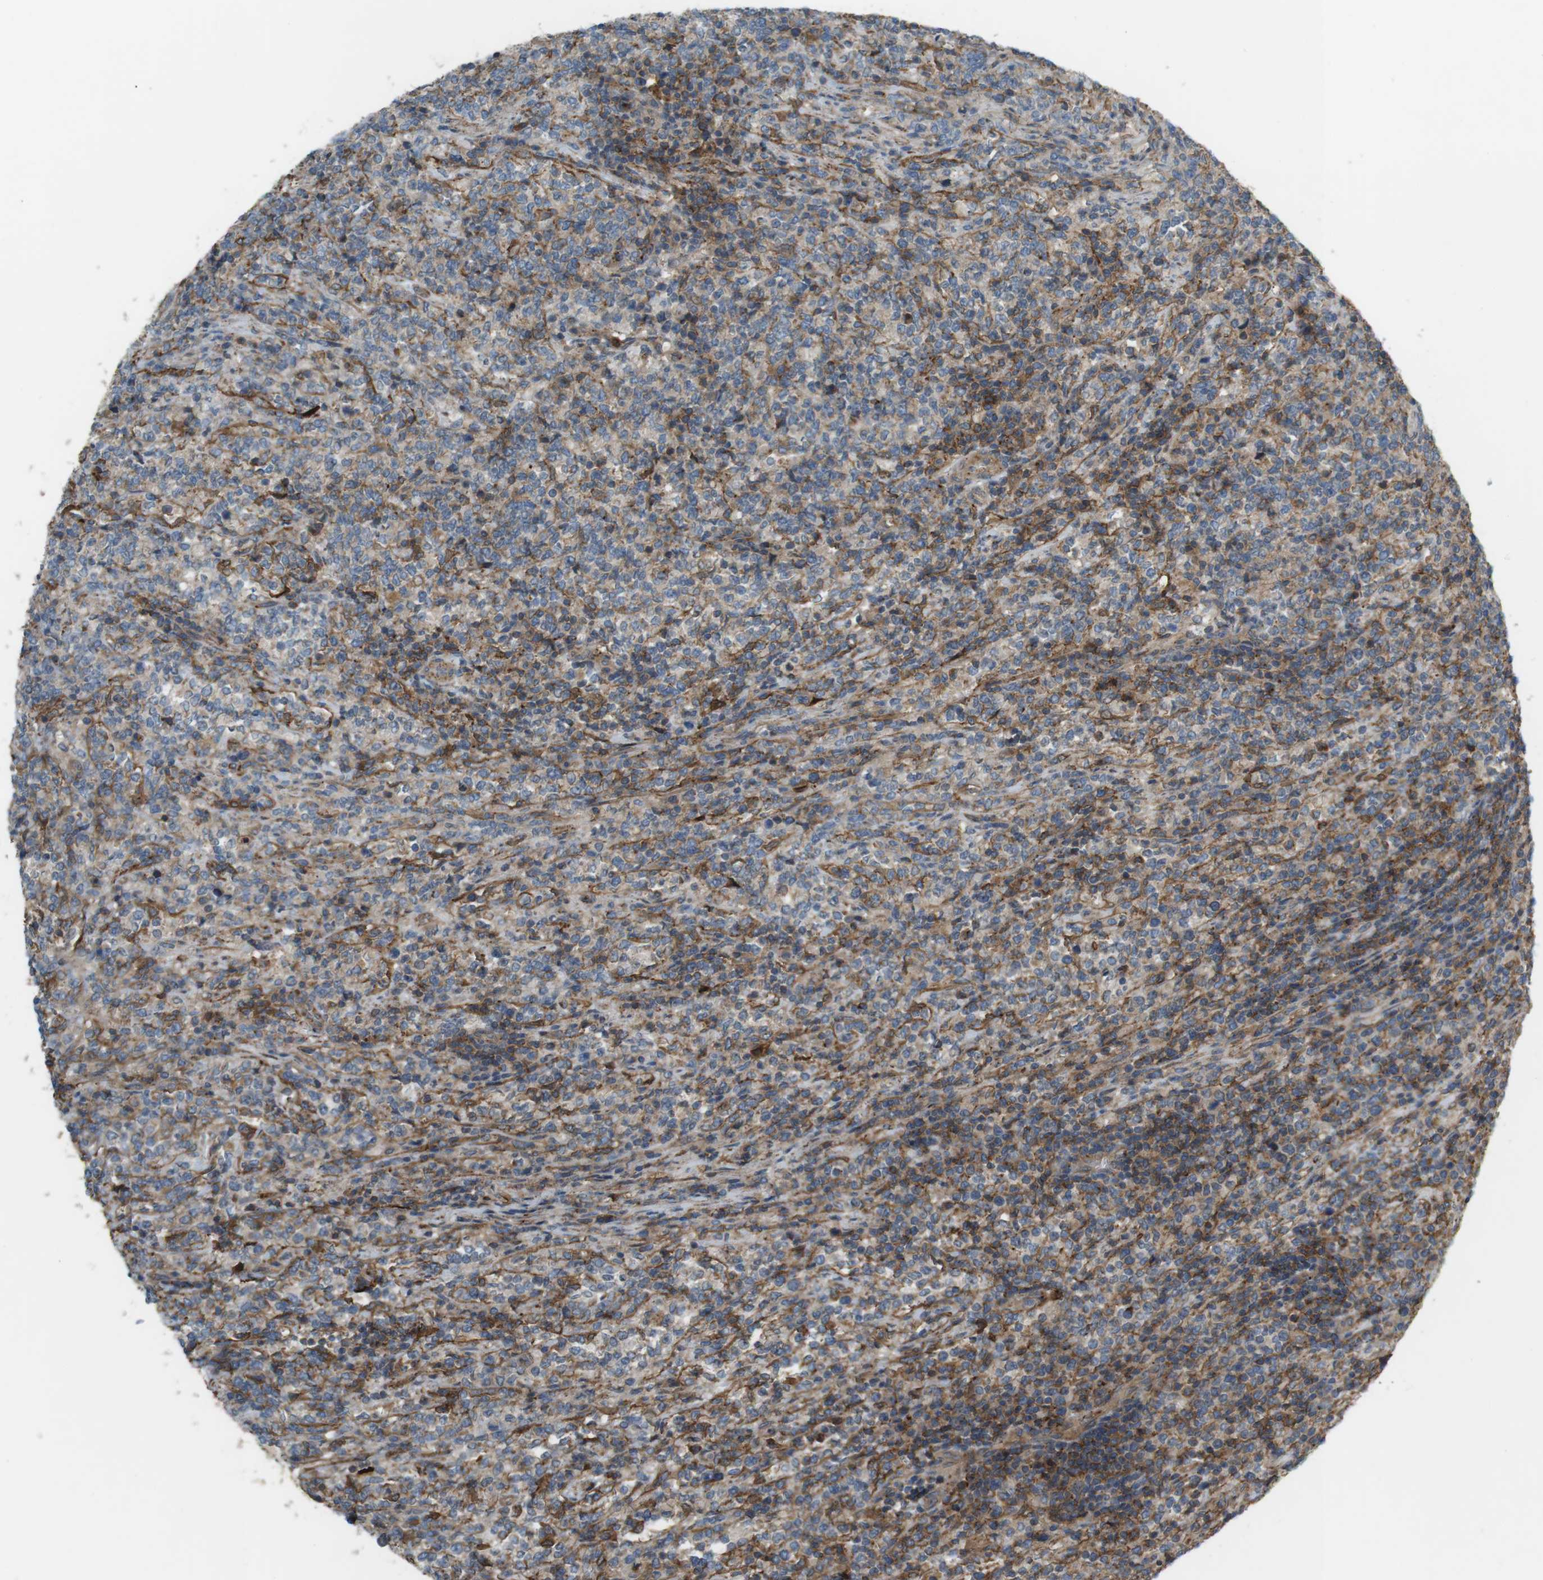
{"staining": {"intensity": "moderate", "quantity": "<25%", "location": "cytoplasmic/membranous"}, "tissue": "lymphoma", "cell_type": "Tumor cells", "image_type": "cancer", "snomed": [{"axis": "morphology", "description": "Malignant lymphoma, non-Hodgkin's type, High grade"}, {"axis": "topography", "description": "Soft tissue"}], "caption": "IHC photomicrograph of neoplastic tissue: human malignant lymphoma, non-Hodgkin's type (high-grade) stained using immunohistochemistry (IHC) displays low levels of moderate protein expression localized specifically in the cytoplasmic/membranous of tumor cells, appearing as a cytoplasmic/membranous brown color.", "gene": "DDAH2", "patient": {"sex": "male", "age": 18}}